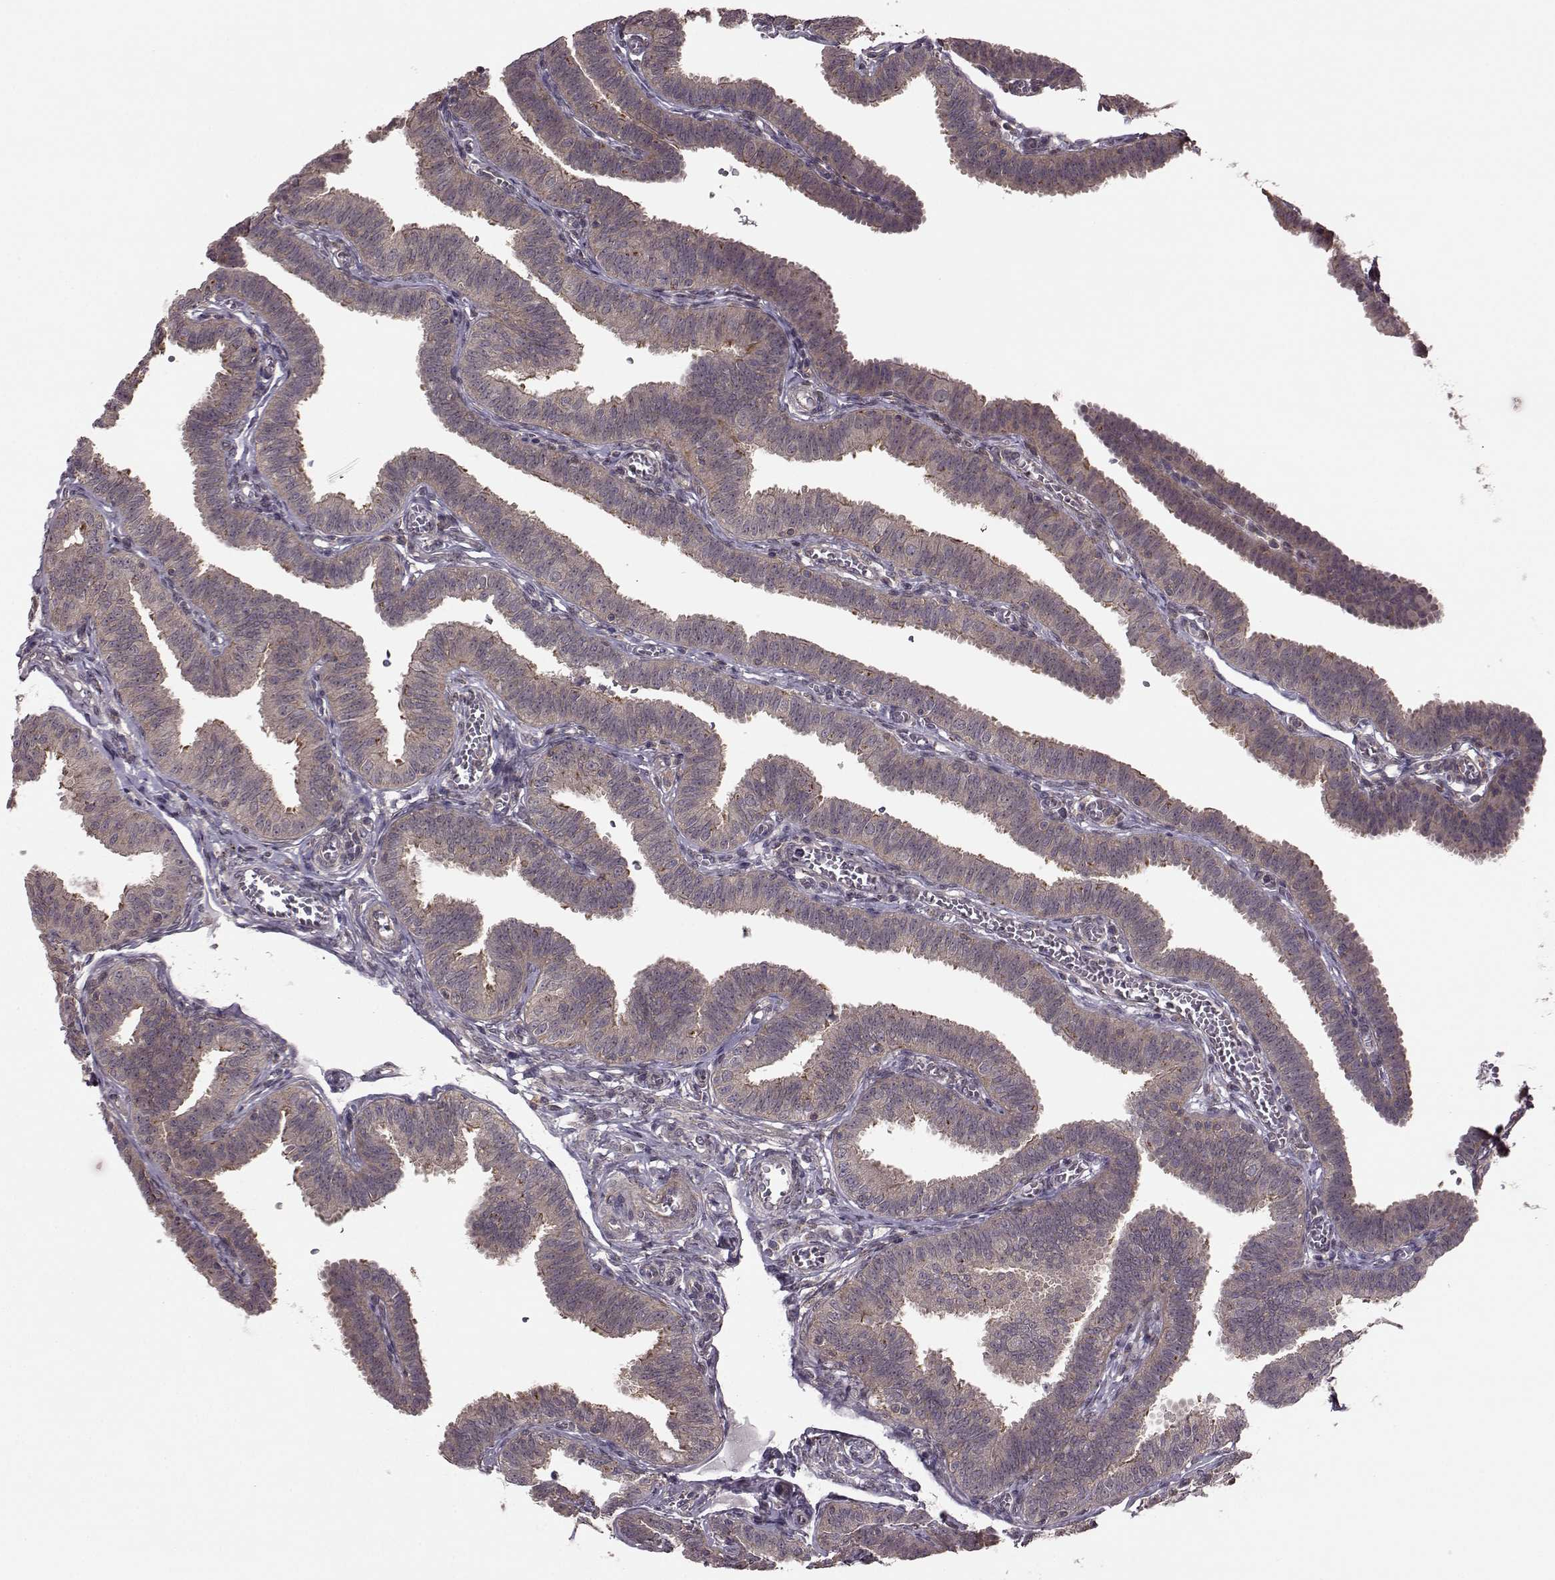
{"staining": {"intensity": "moderate", "quantity": ">75%", "location": "cytoplasmic/membranous"}, "tissue": "fallopian tube", "cell_type": "Glandular cells", "image_type": "normal", "snomed": [{"axis": "morphology", "description": "Normal tissue, NOS"}, {"axis": "topography", "description": "Fallopian tube"}], "caption": "Immunohistochemistry (IHC) photomicrograph of unremarkable human fallopian tube stained for a protein (brown), which exhibits medium levels of moderate cytoplasmic/membranous positivity in about >75% of glandular cells.", "gene": "FNIP2", "patient": {"sex": "female", "age": 25}}